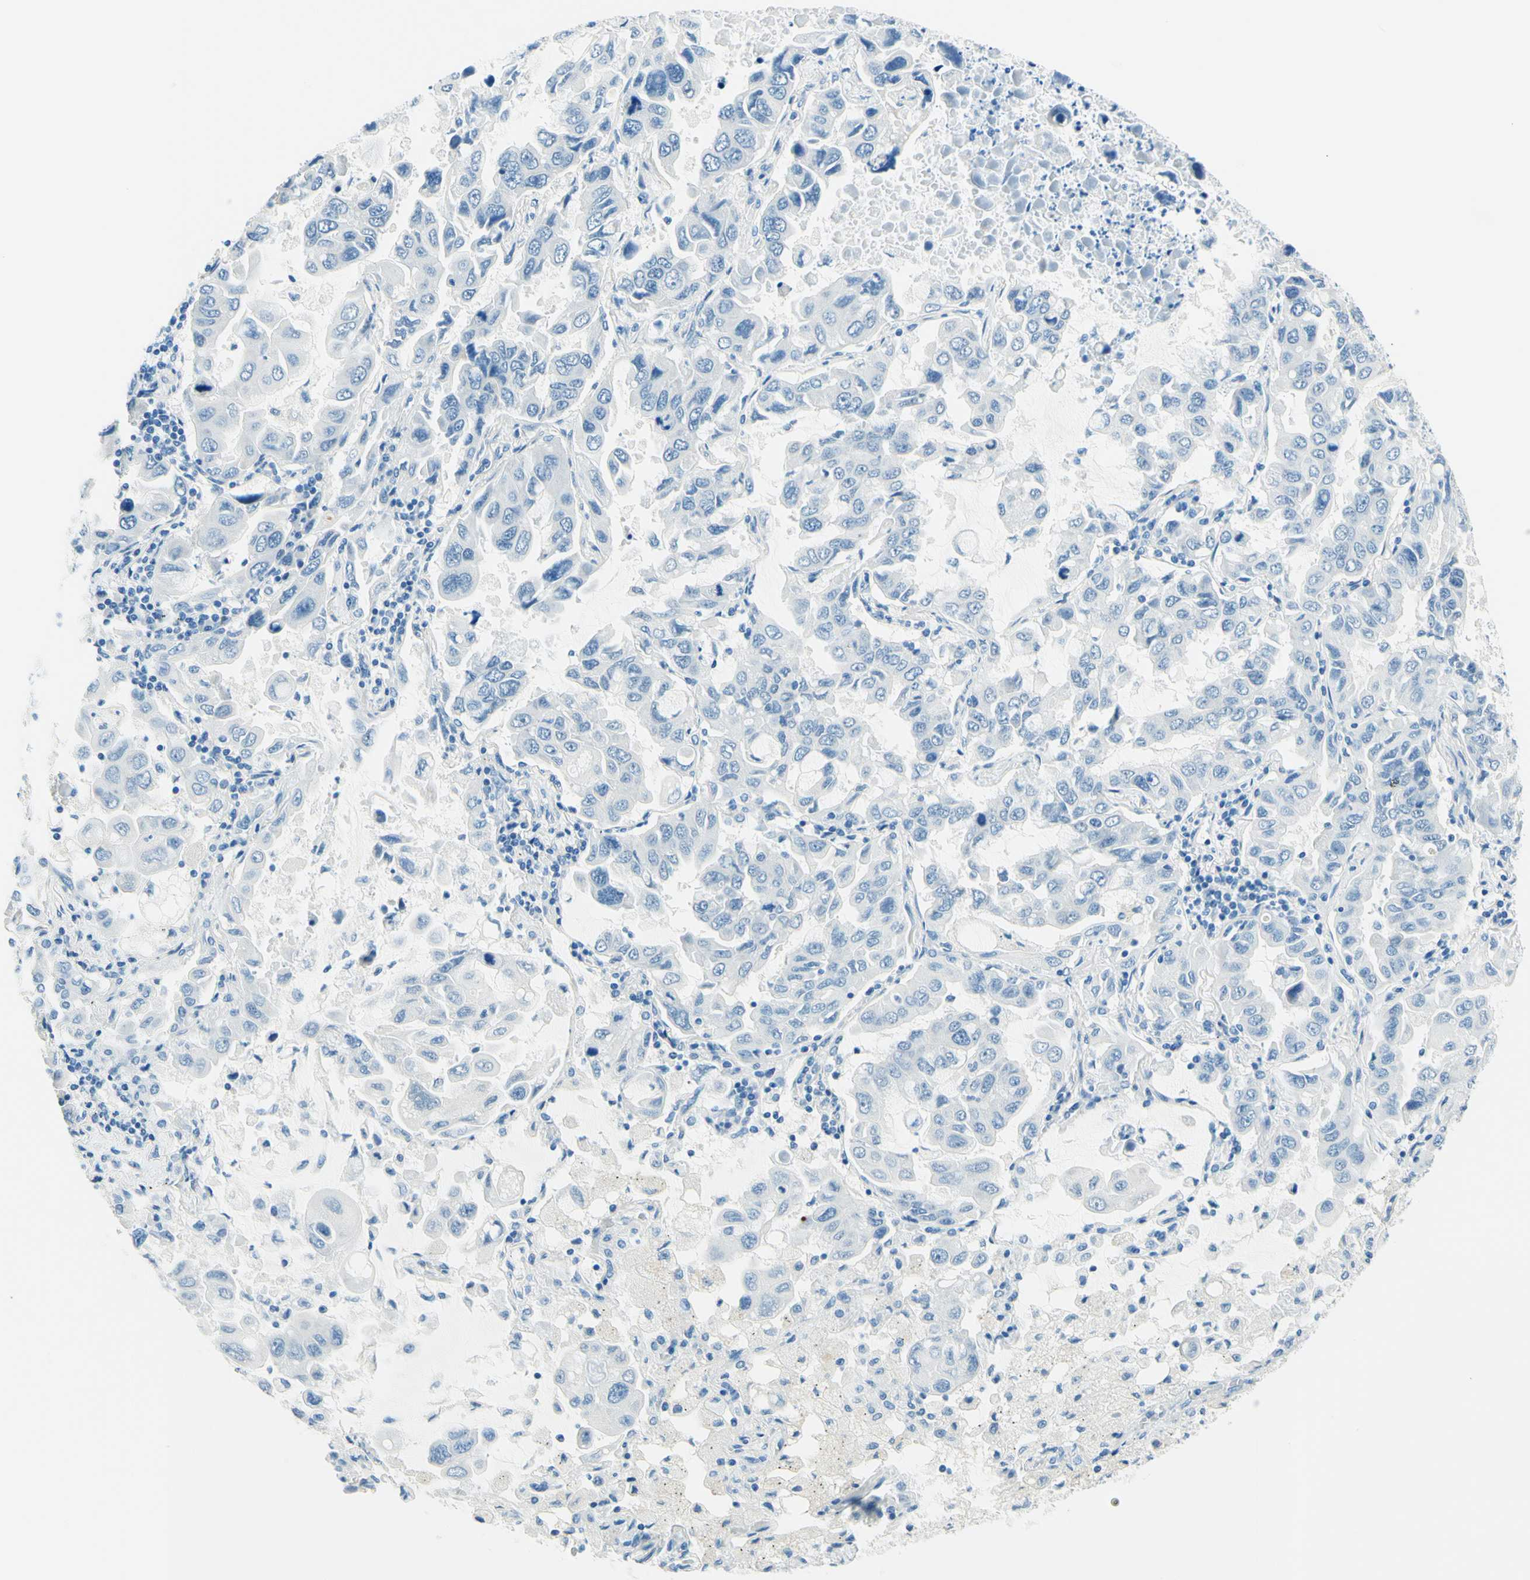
{"staining": {"intensity": "negative", "quantity": "none", "location": "none"}, "tissue": "lung cancer", "cell_type": "Tumor cells", "image_type": "cancer", "snomed": [{"axis": "morphology", "description": "Adenocarcinoma, NOS"}, {"axis": "topography", "description": "Lung"}], "caption": "Human lung adenocarcinoma stained for a protein using immunohistochemistry (IHC) reveals no expression in tumor cells.", "gene": "PASD1", "patient": {"sex": "male", "age": 64}}